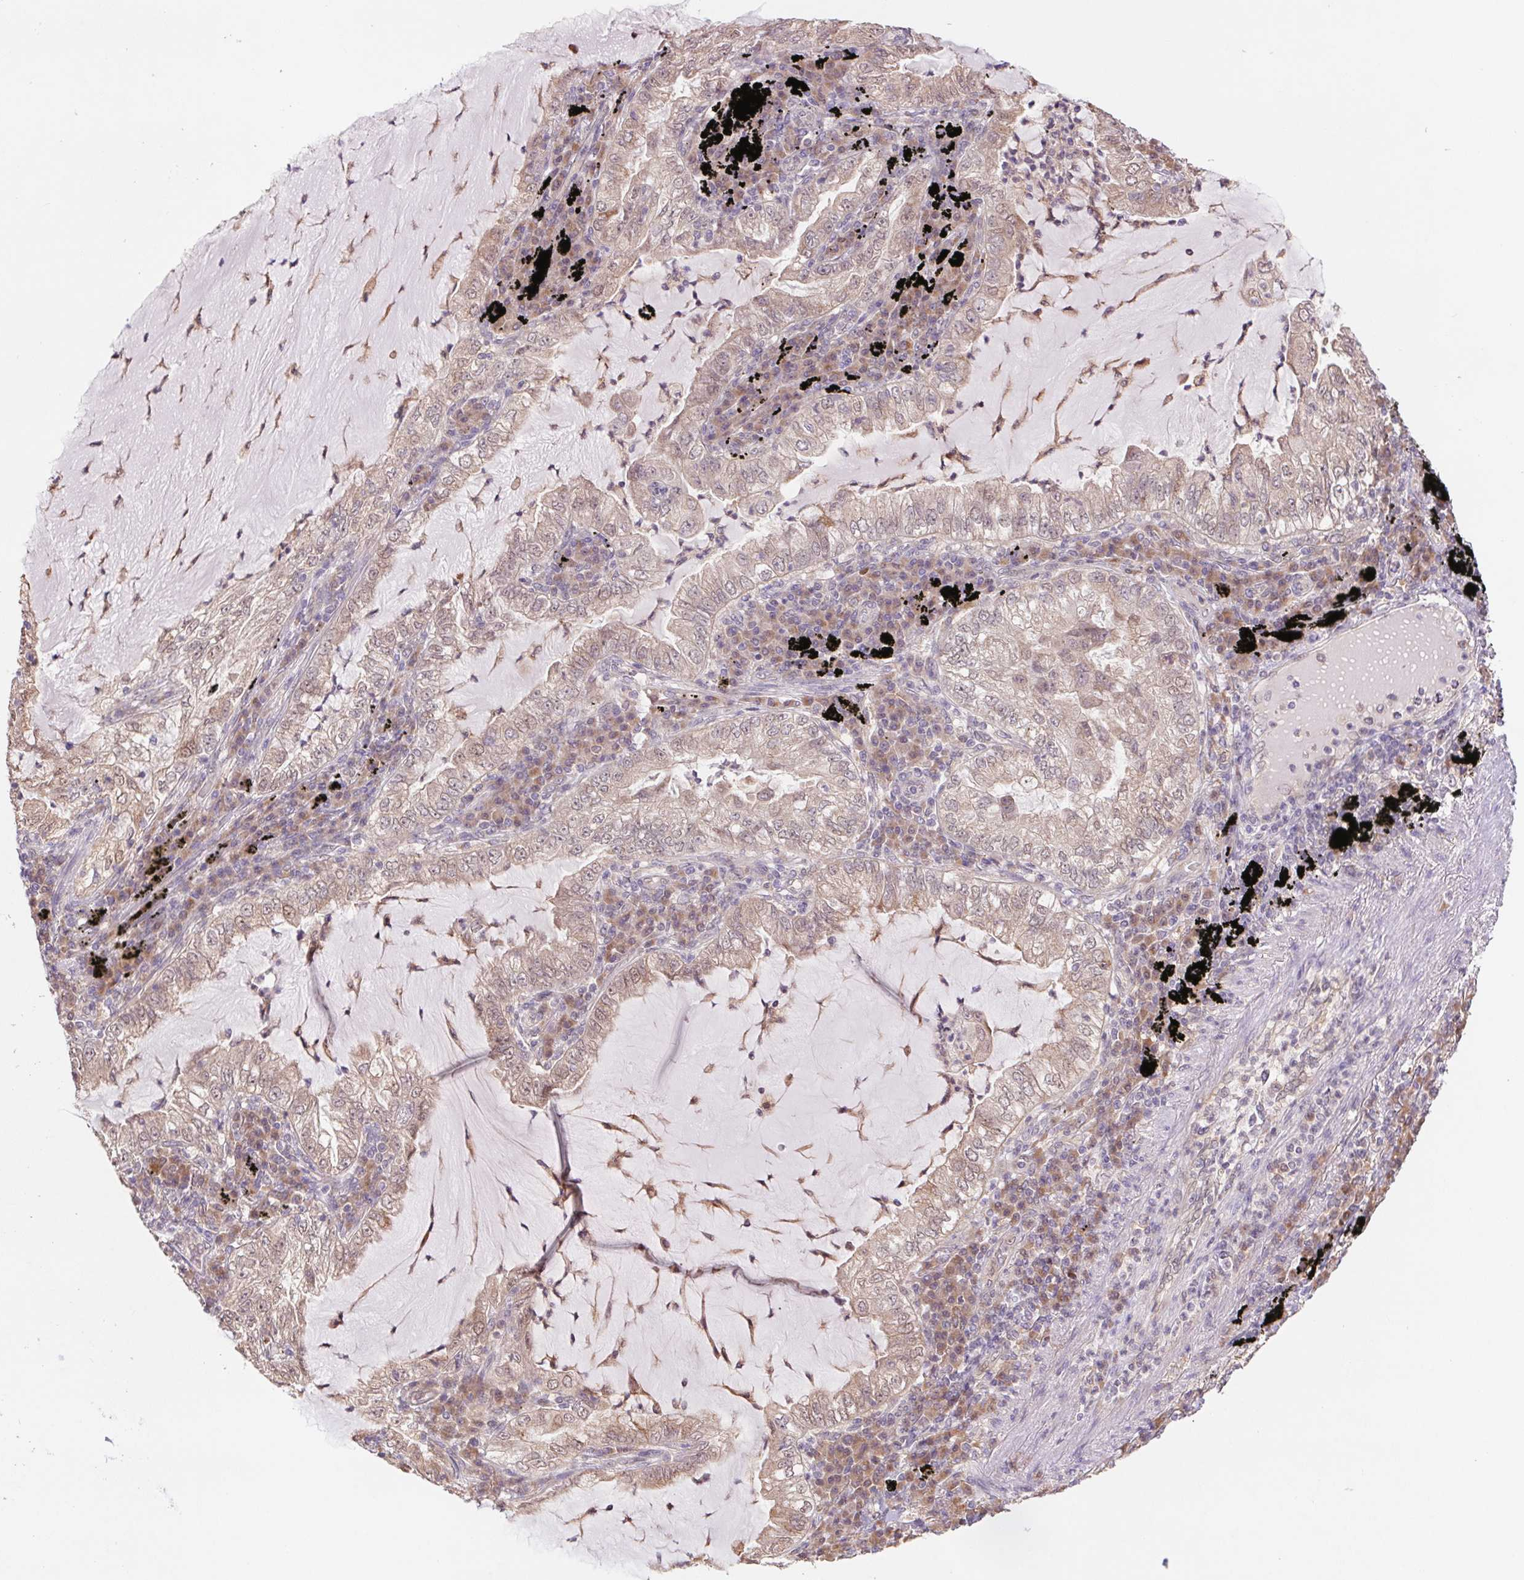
{"staining": {"intensity": "weak", "quantity": "25%-75%", "location": "cytoplasmic/membranous"}, "tissue": "lung cancer", "cell_type": "Tumor cells", "image_type": "cancer", "snomed": [{"axis": "morphology", "description": "Adenocarcinoma, NOS"}, {"axis": "topography", "description": "Lung"}], "caption": "The immunohistochemical stain labels weak cytoplasmic/membranous positivity in tumor cells of adenocarcinoma (lung) tissue.", "gene": "RRM1", "patient": {"sex": "female", "age": 73}}